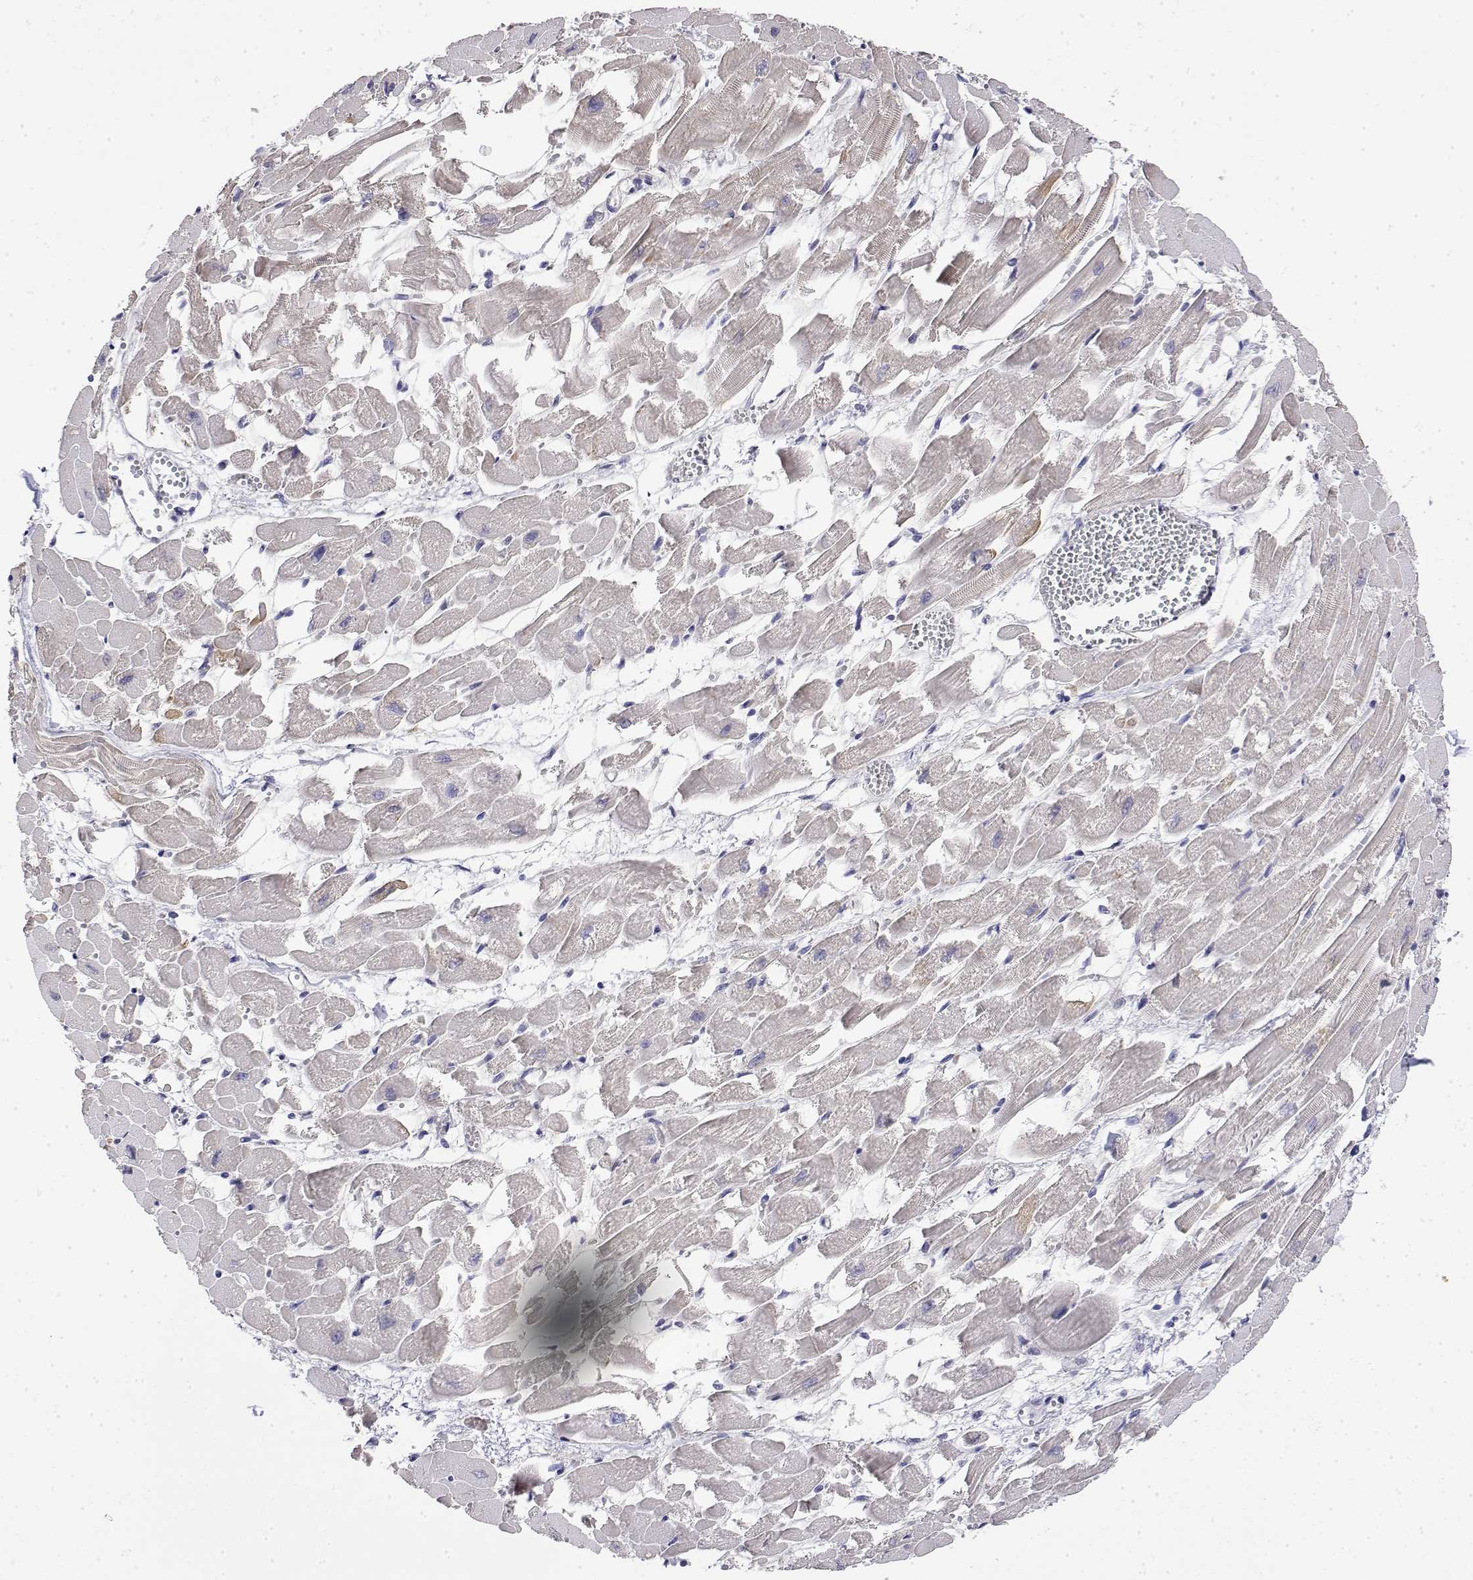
{"staining": {"intensity": "negative", "quantity": "none", "location": "none"}, "tissue": "heart muscle", "cell_type": "Cardiomyocytes", "image_type": "normal", "snomed": [{"axis": "morphology", "description": "Normal tissue, NOS"}, {"axis": "topography", "description": "Heart"}], "caption": "Unremarkable heart muscle was stained to show a protein in brown. There is no significant staining in cardiomyocytes. (Brightfield microscopy of DAB (3,3'-diaminobenzidine) immunohistochemistry at high magnification).", "gene": "LY6D", "patient": {"sex": "female", "age": 52}}